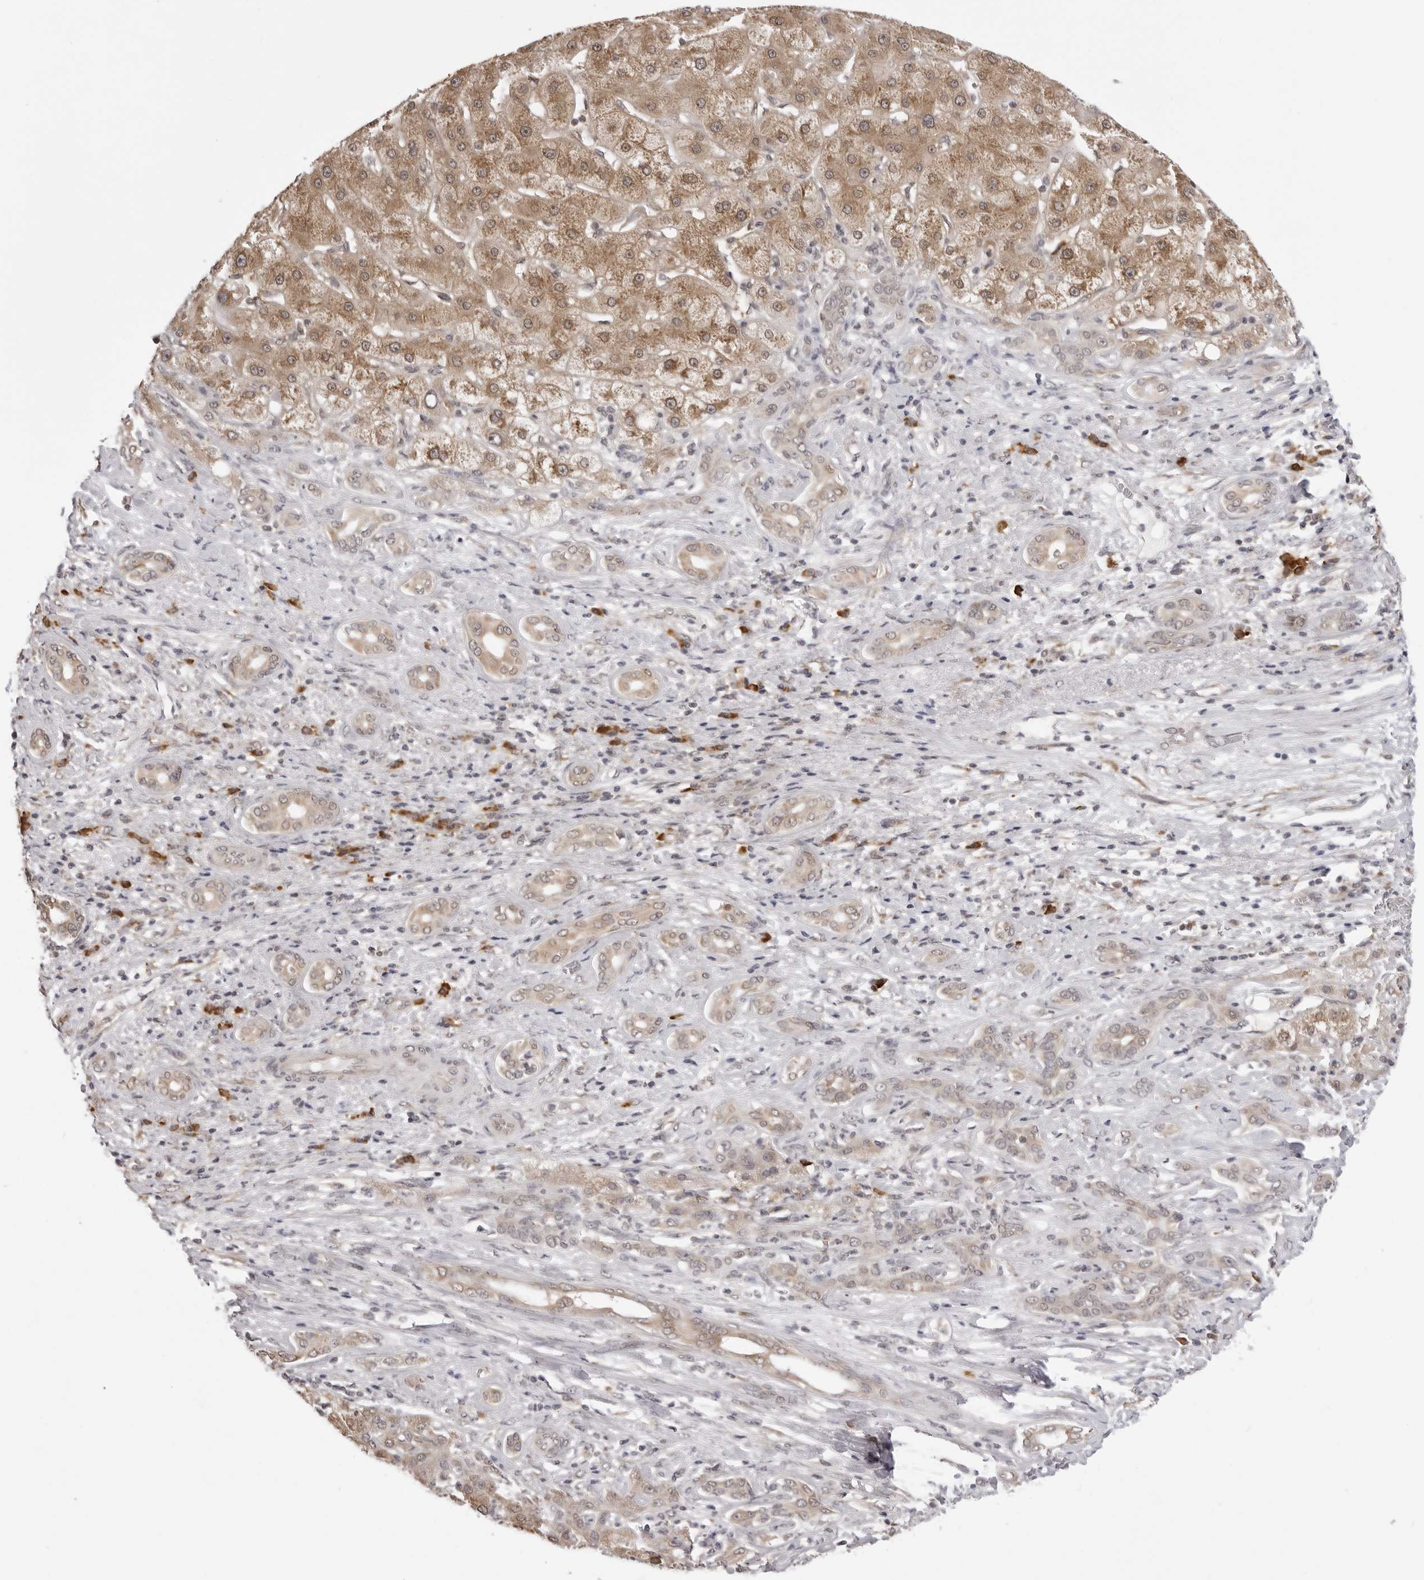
{"staining": {"intensity": "moderate", "quantity": ">75%", "location": "cytoplasmic/membranous"}, "tissue": "liver cancer", "cell_type": "Tumor cells", "image_type": "cancer", "snomed": [{"axis": "morphology", "description": "Carcinoma, Hepatocellular, NOS"}, {"axis": "topography", "description": "Liver"}], "caption": "Moderate cytoplasmic/membranous protein expression is appreciated in approximately >75% of tumor cells in liver cancer. The protein of interest is shown in brown color, while the nuclei are stained blue.", "gene": "ZC3H11A", "patient": {"sex": "male", "age": 65}}